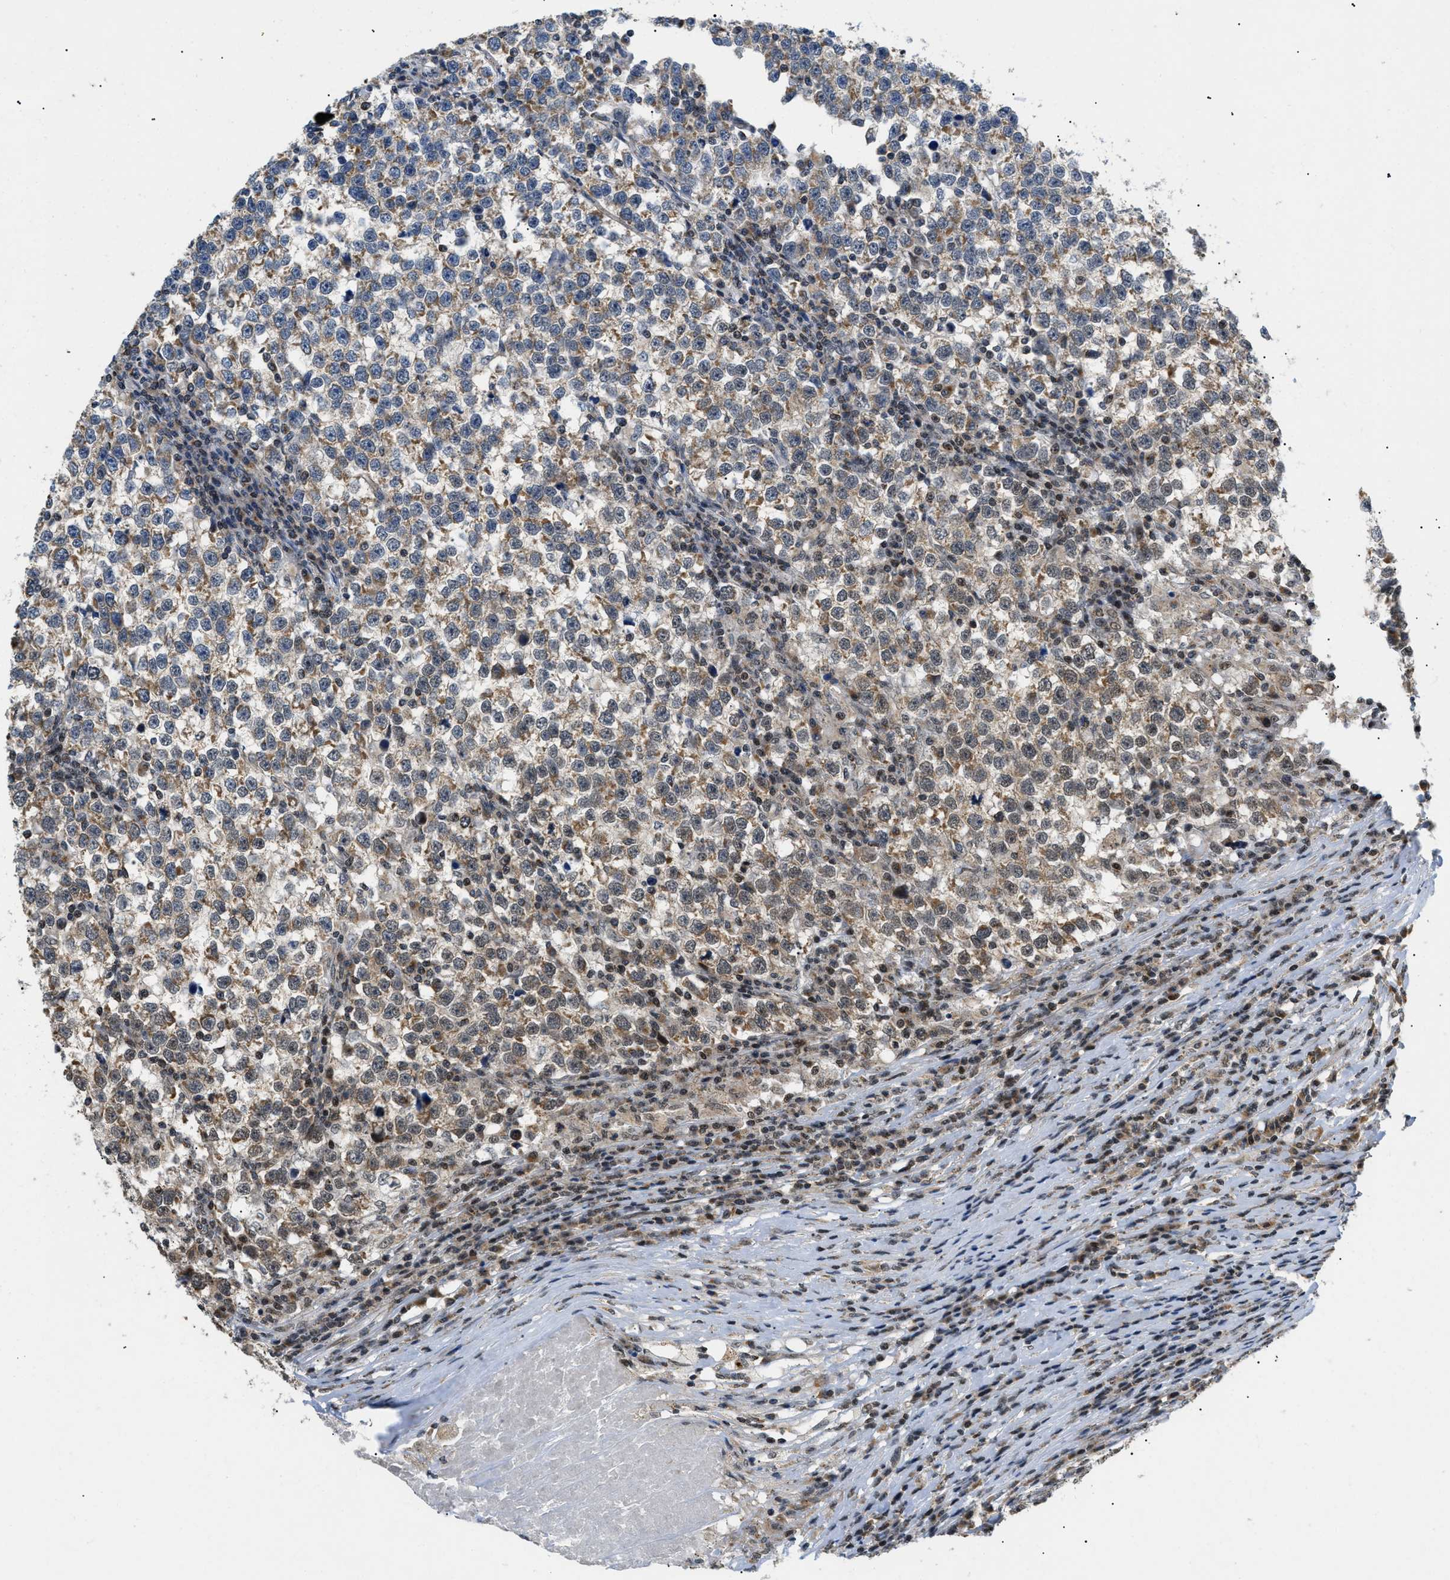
{"staining": {"intensity": "moderate", "quantity": ">75%", "location": "cytoplasmic/membranous"}, "tissue": "testis cancer", "cell_type": "Tumor cells", "image_type": "cancer", "snomed": [{"axis": "morphology", "description": "Normal tissue, NOS"}, {"axis": "morphology", "description": "Seminoma, NOS"}, {"axis": "topography", "description": "Testis"}], "caption": "Immunohistochemistry (IHC) micrograph of neoplastic tissue: human testis cancer (seminoma) stained using IHC demonstrates medium levels of moderate protein expression localized specifically in the cytoplasmic/membranous of tumor cells, appearing as a cytoplasmic/membranous brown color.", "gene": "ZBTB11", "patient": {"sex": "male", "age": 43}}